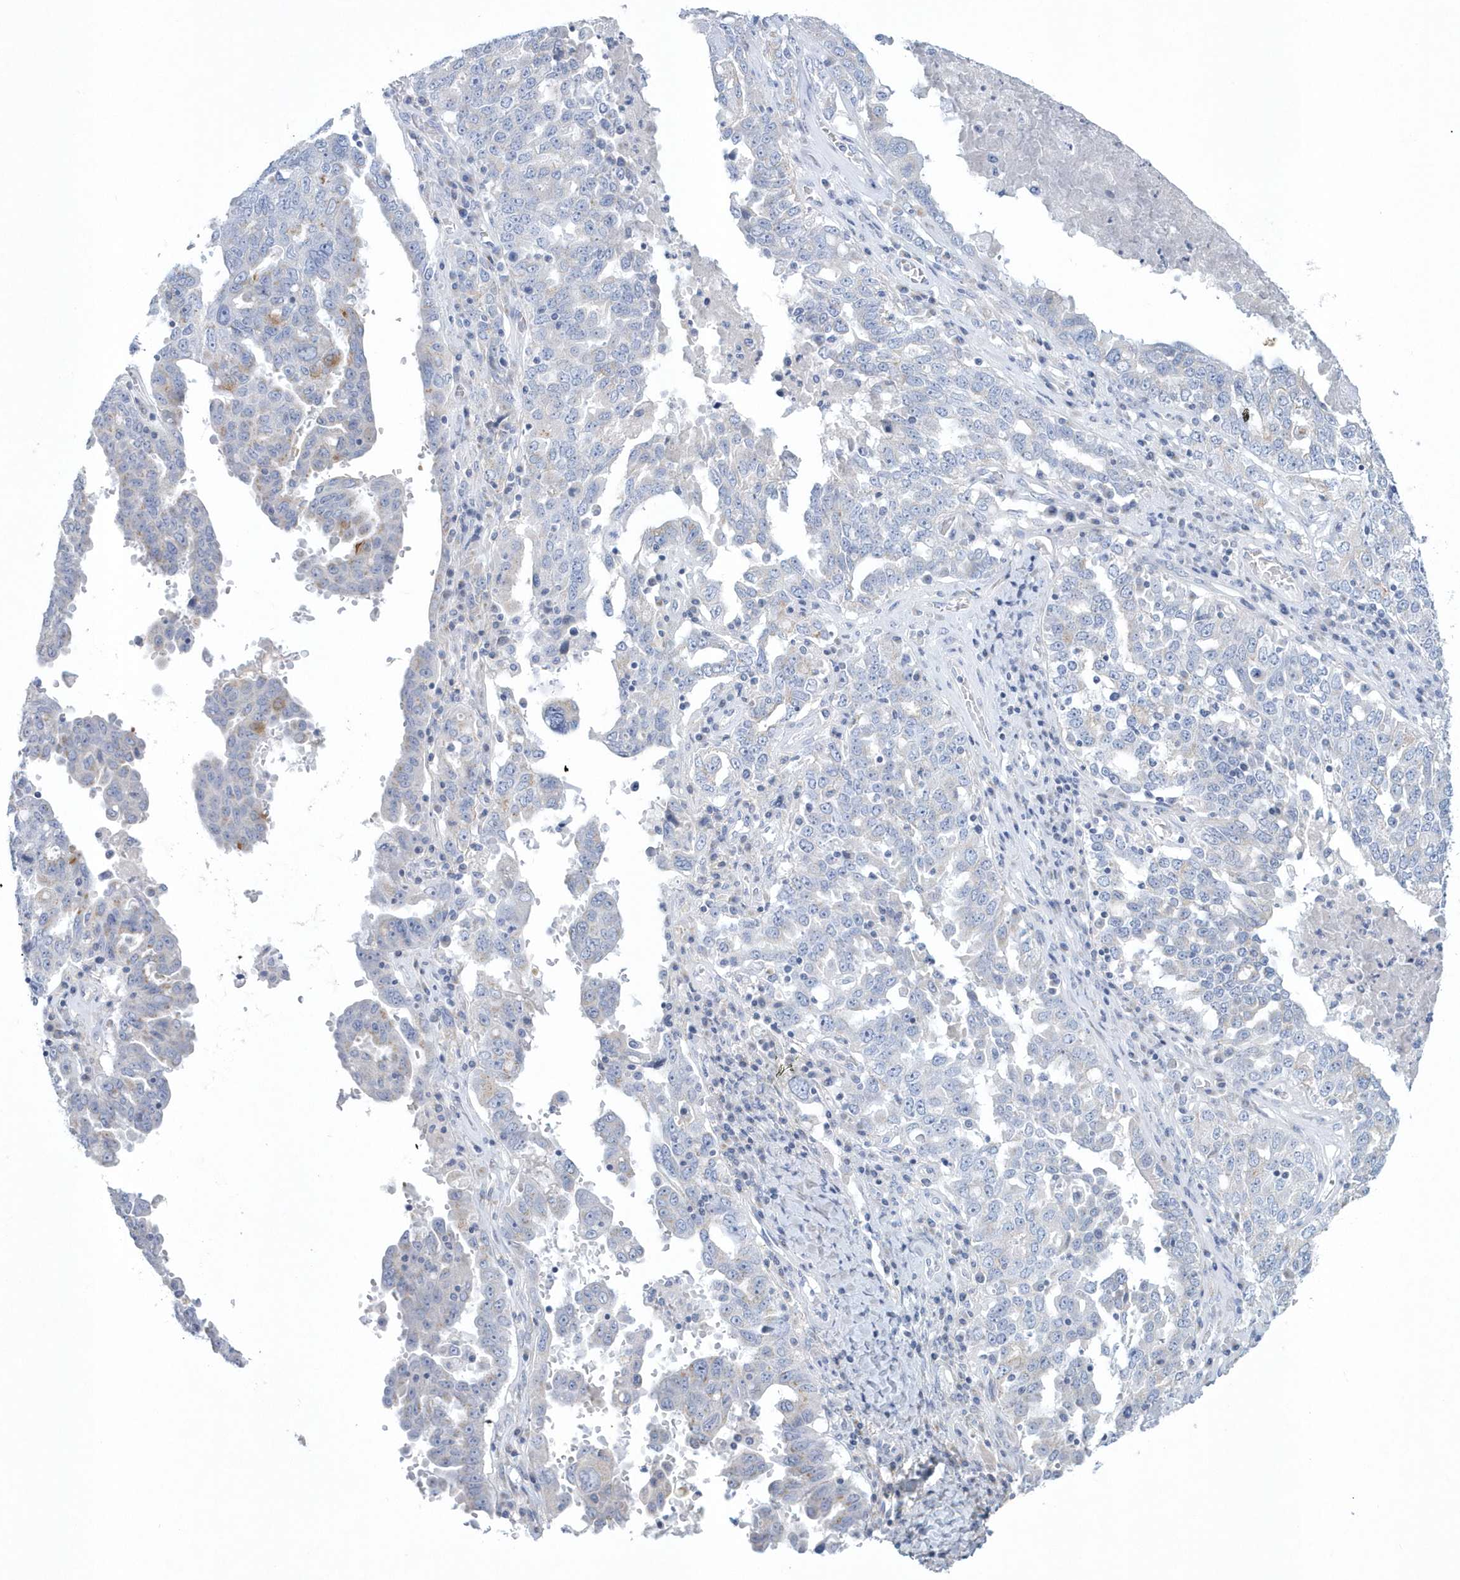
{"staining": {"intensity": "negative", "quantity": "none", "location": "none"}, "tissue": "ovarian cancer", "cell_type": "Tumor cells", "image_type": "cancer", "snomed": [{"axis": "morphology", "description": "Carcinoma, endometroid"}, {"axis": "topography", "description": "Ovary"}], "caption": "The image reveals no significant expression in tumor cells of ovarian cancer (endometroid carcinoma).", "gene": "SPATA18", "patient": {"sex": "female", "age": 62}}